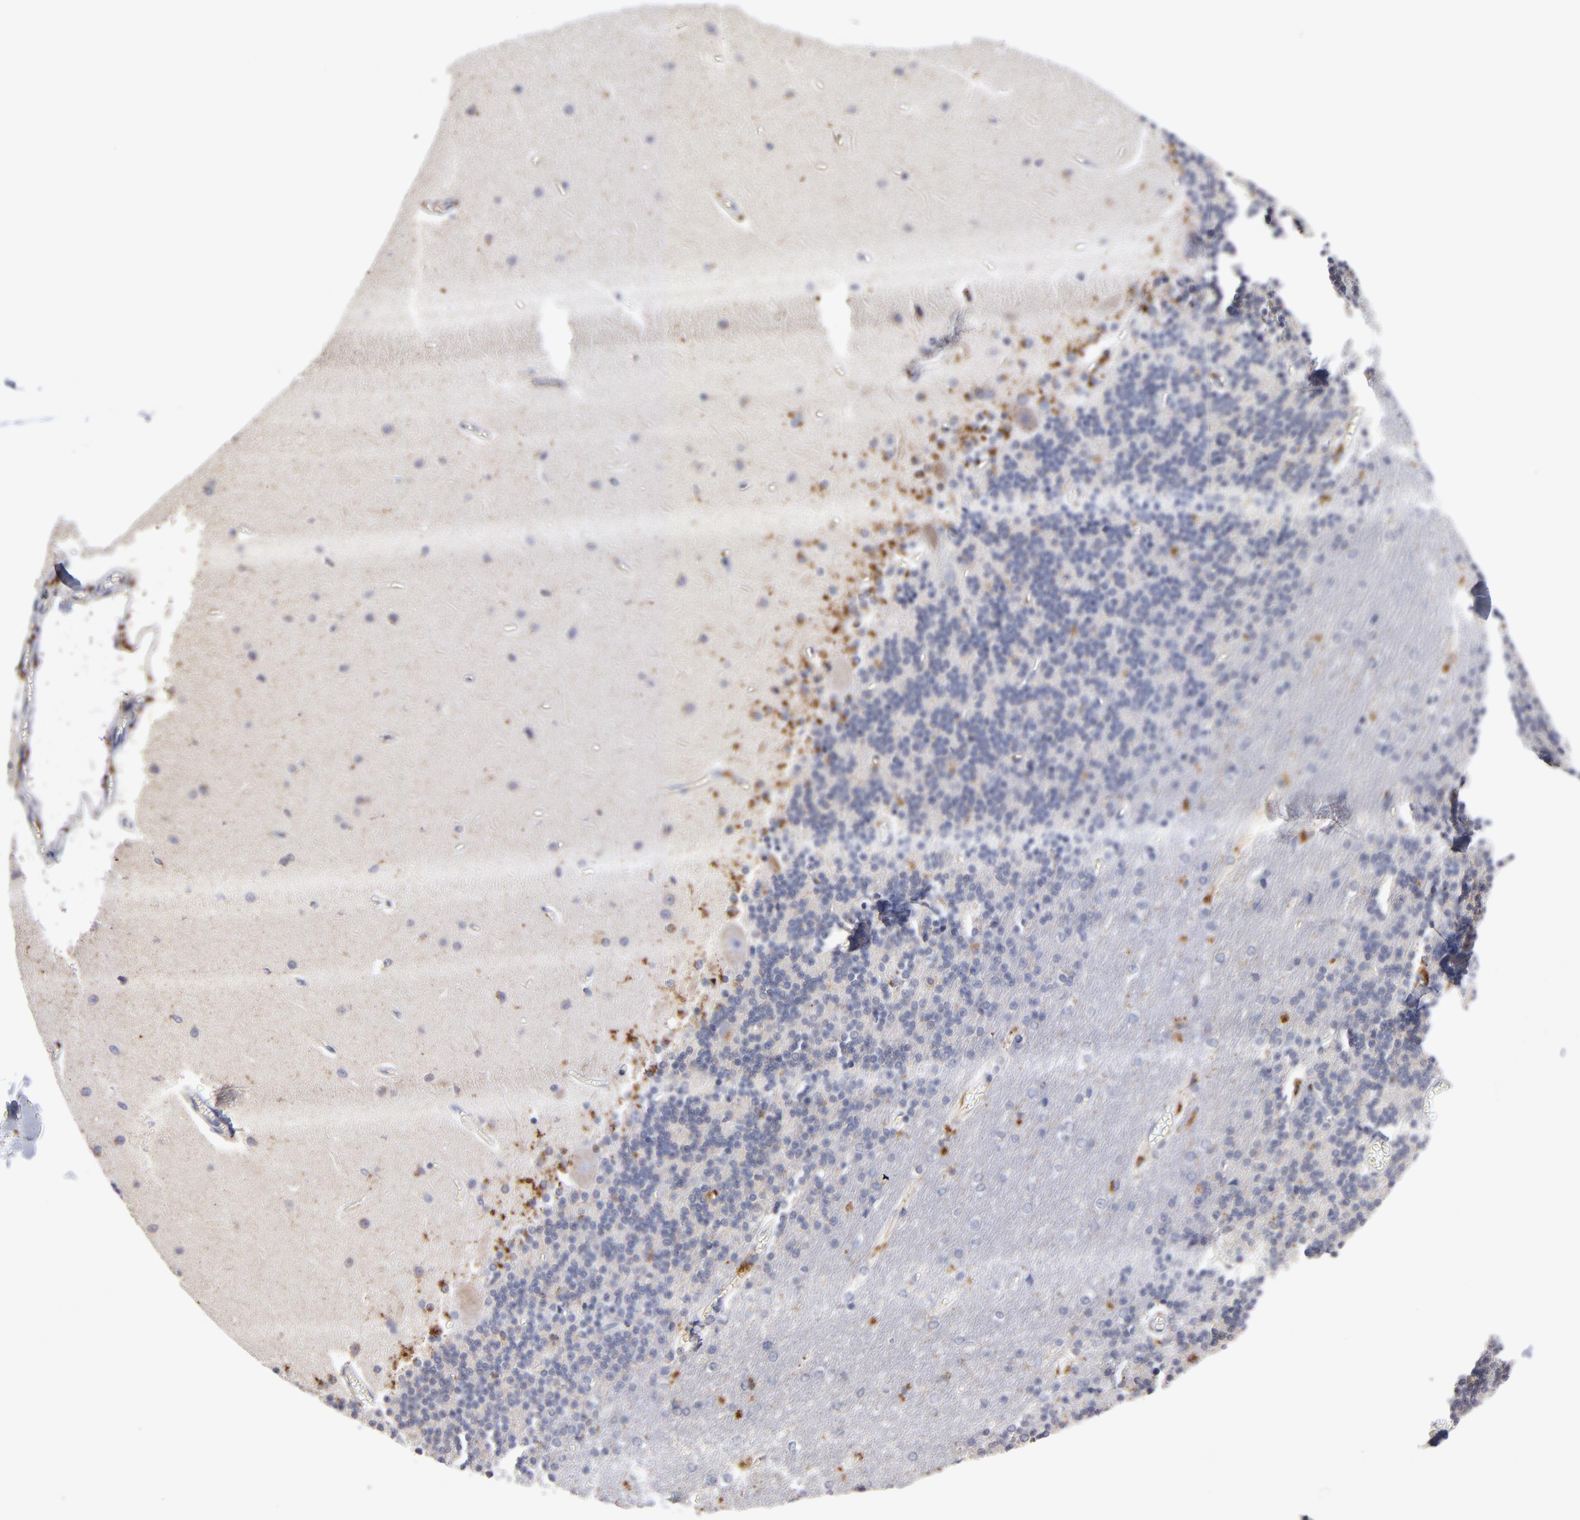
{"staining": {"intensity": "weak", "quantity": "<25%", "location": "cytoplasmic/membranous"}, "tissue": "cerebellum", "cell_type": "Cells in granular layer", "image_type": "normal", "snomed": [{"axis": "morphology", "description": "Normal tissue, NOS"}, {"axis": "topography", "description": "Cerebellum"}], "caption": "Human cerebellum stained for a protein using immunohistochemistry exhibits no staining in cells in granular layer.", "gene": "RRAGA", "patient": {"sex": "female", "age": 54}}